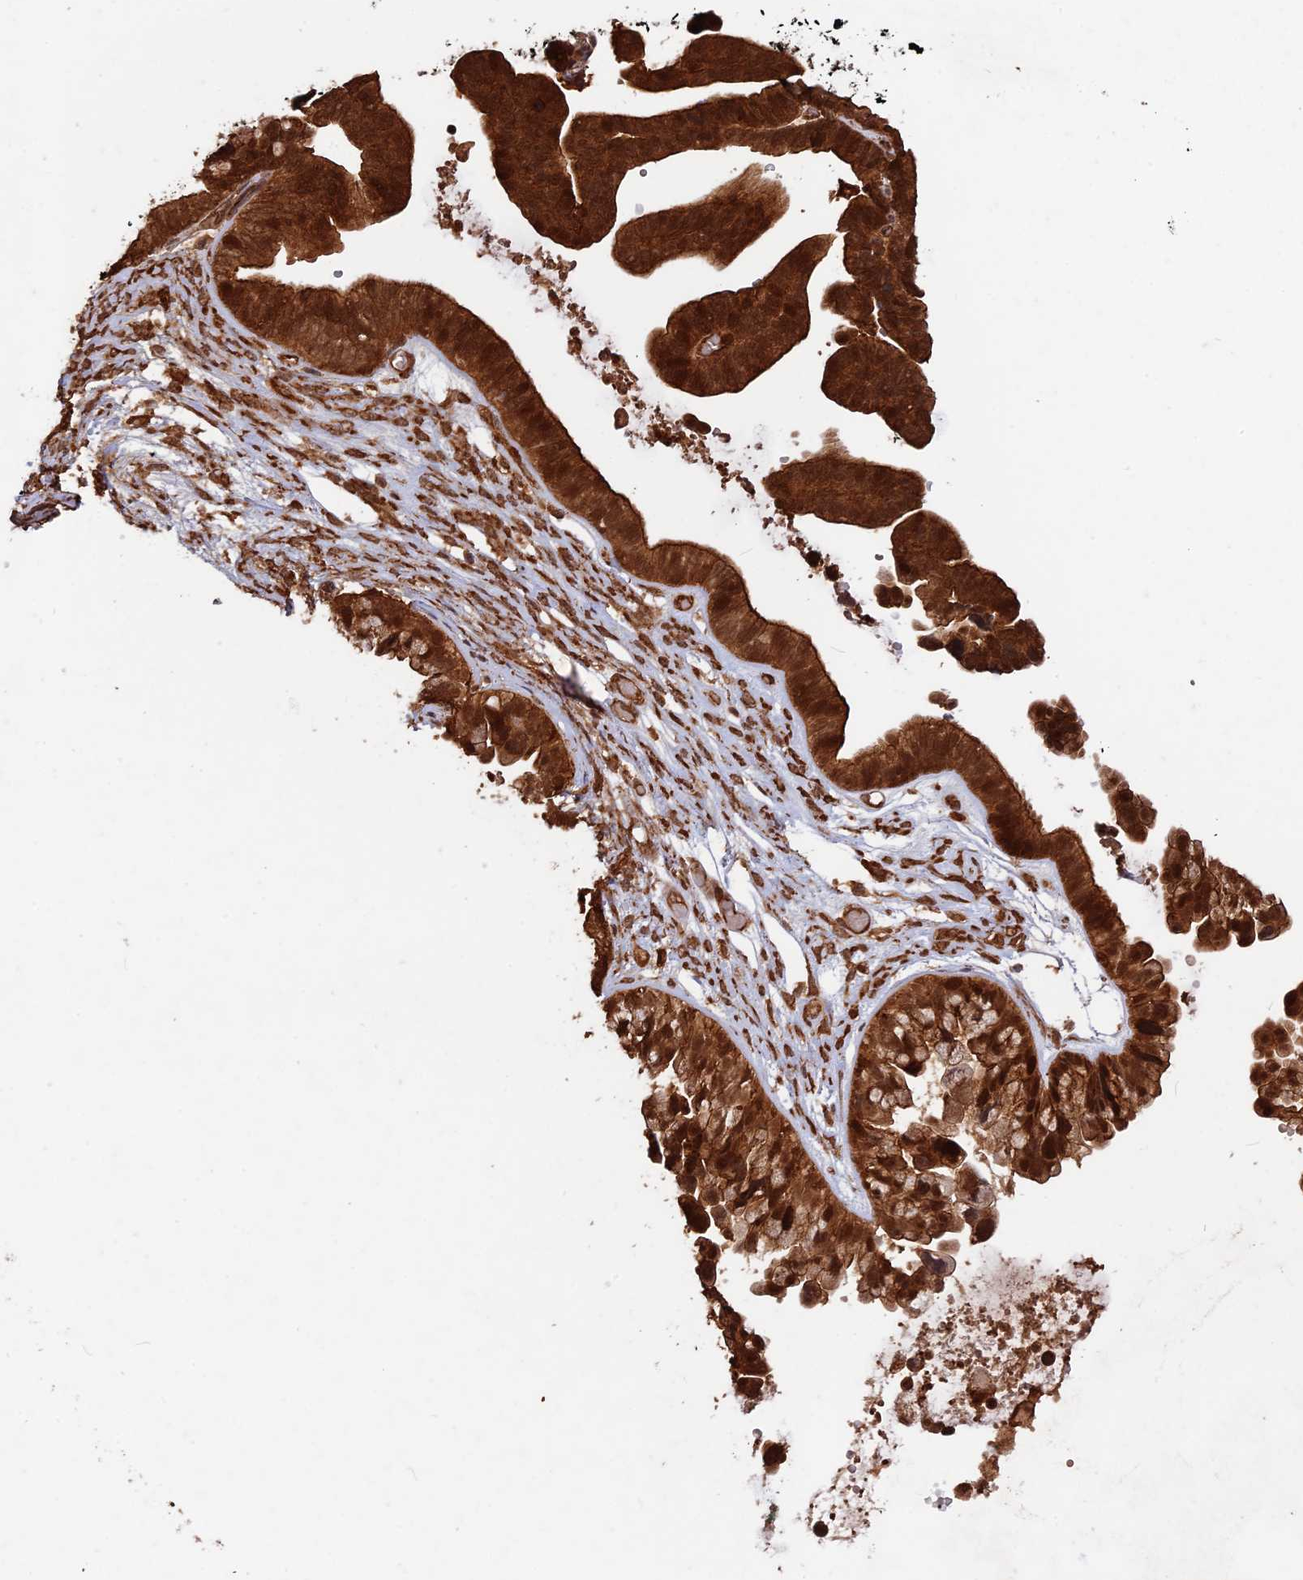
{"staining": {"intensity": "strong", "quantity": ">75%", "location": "cytoplasmic/membranous,nuclear"}, "tissue": "ovarian cancer", "cell_type": "Tumor cells", "image_type": "cancer", "snomed": [{"axis": "morphology", "description": "Cystadenocarcinoma, serous, NOS"}, {"axis": "topography", "description": "Ovary"}], "caption": "An image of human ovarian cancer (serous cystadenocarcinoma) stained for a protein reveals strong cytoplasmic/membranous and nuclear brown staining in tumor cells.", "gene": "CCDC174", "patient": {"sex": "female", "age": 56}}